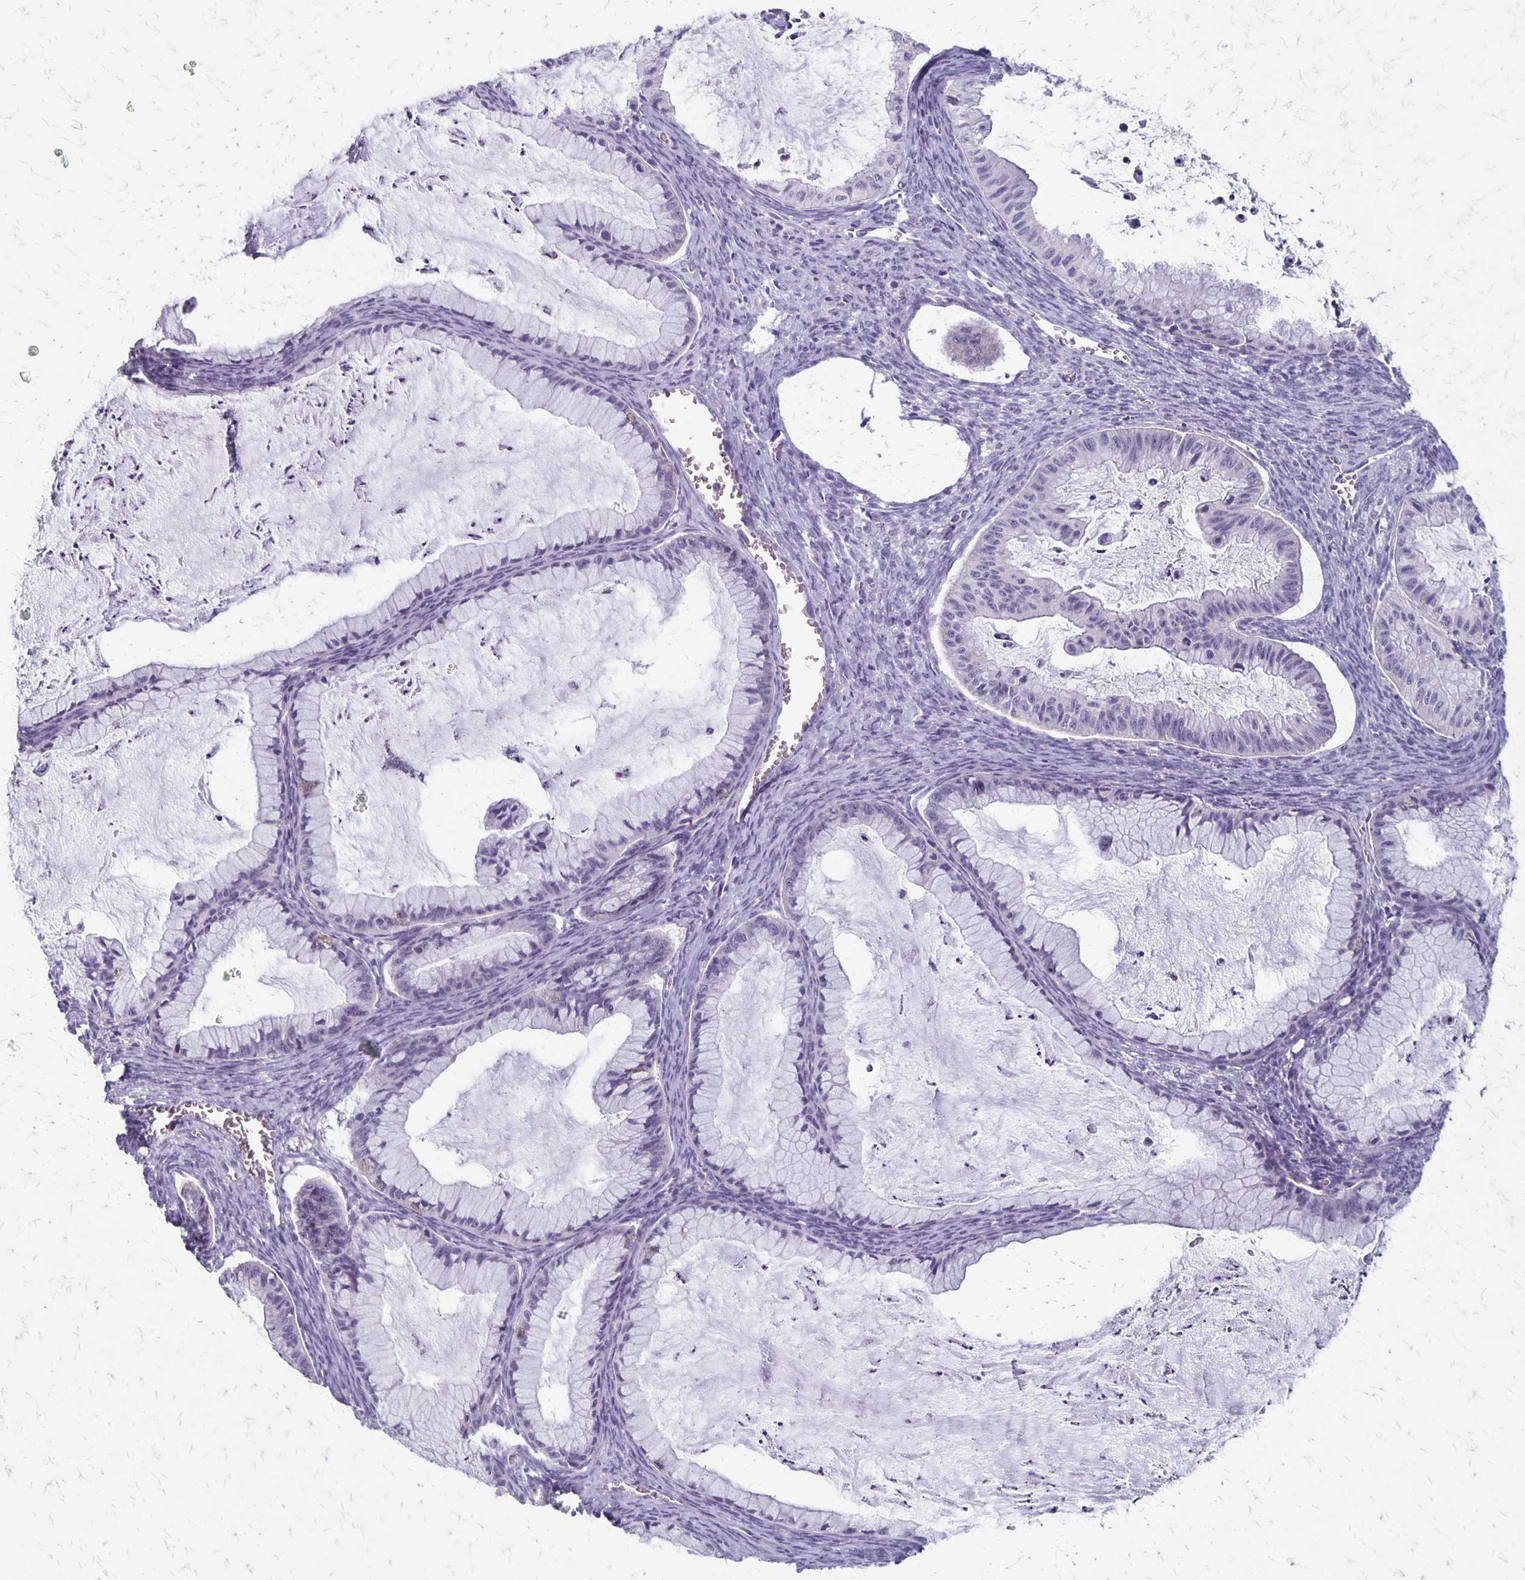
{"staining": {"intensity": "negative", "quantity": "none", "location": "none"}, "tissue": "ovarian cancer", "cell_type": "Tumor cells", "image_type": "cancer", "snomed": [{"axis": "morphology", "description": "Cystadenocarcinoma, mucinous, NOS"}, {"axis": "topography", "description": "Ovary"}], "caption": "Human ovarian mucinous cystadenocarcinoma stained for a protein using IHC exhibits no staining in tumor cells.", "gene": "SEPTIN5", "patient": {"sex": "female", "age": 72}}